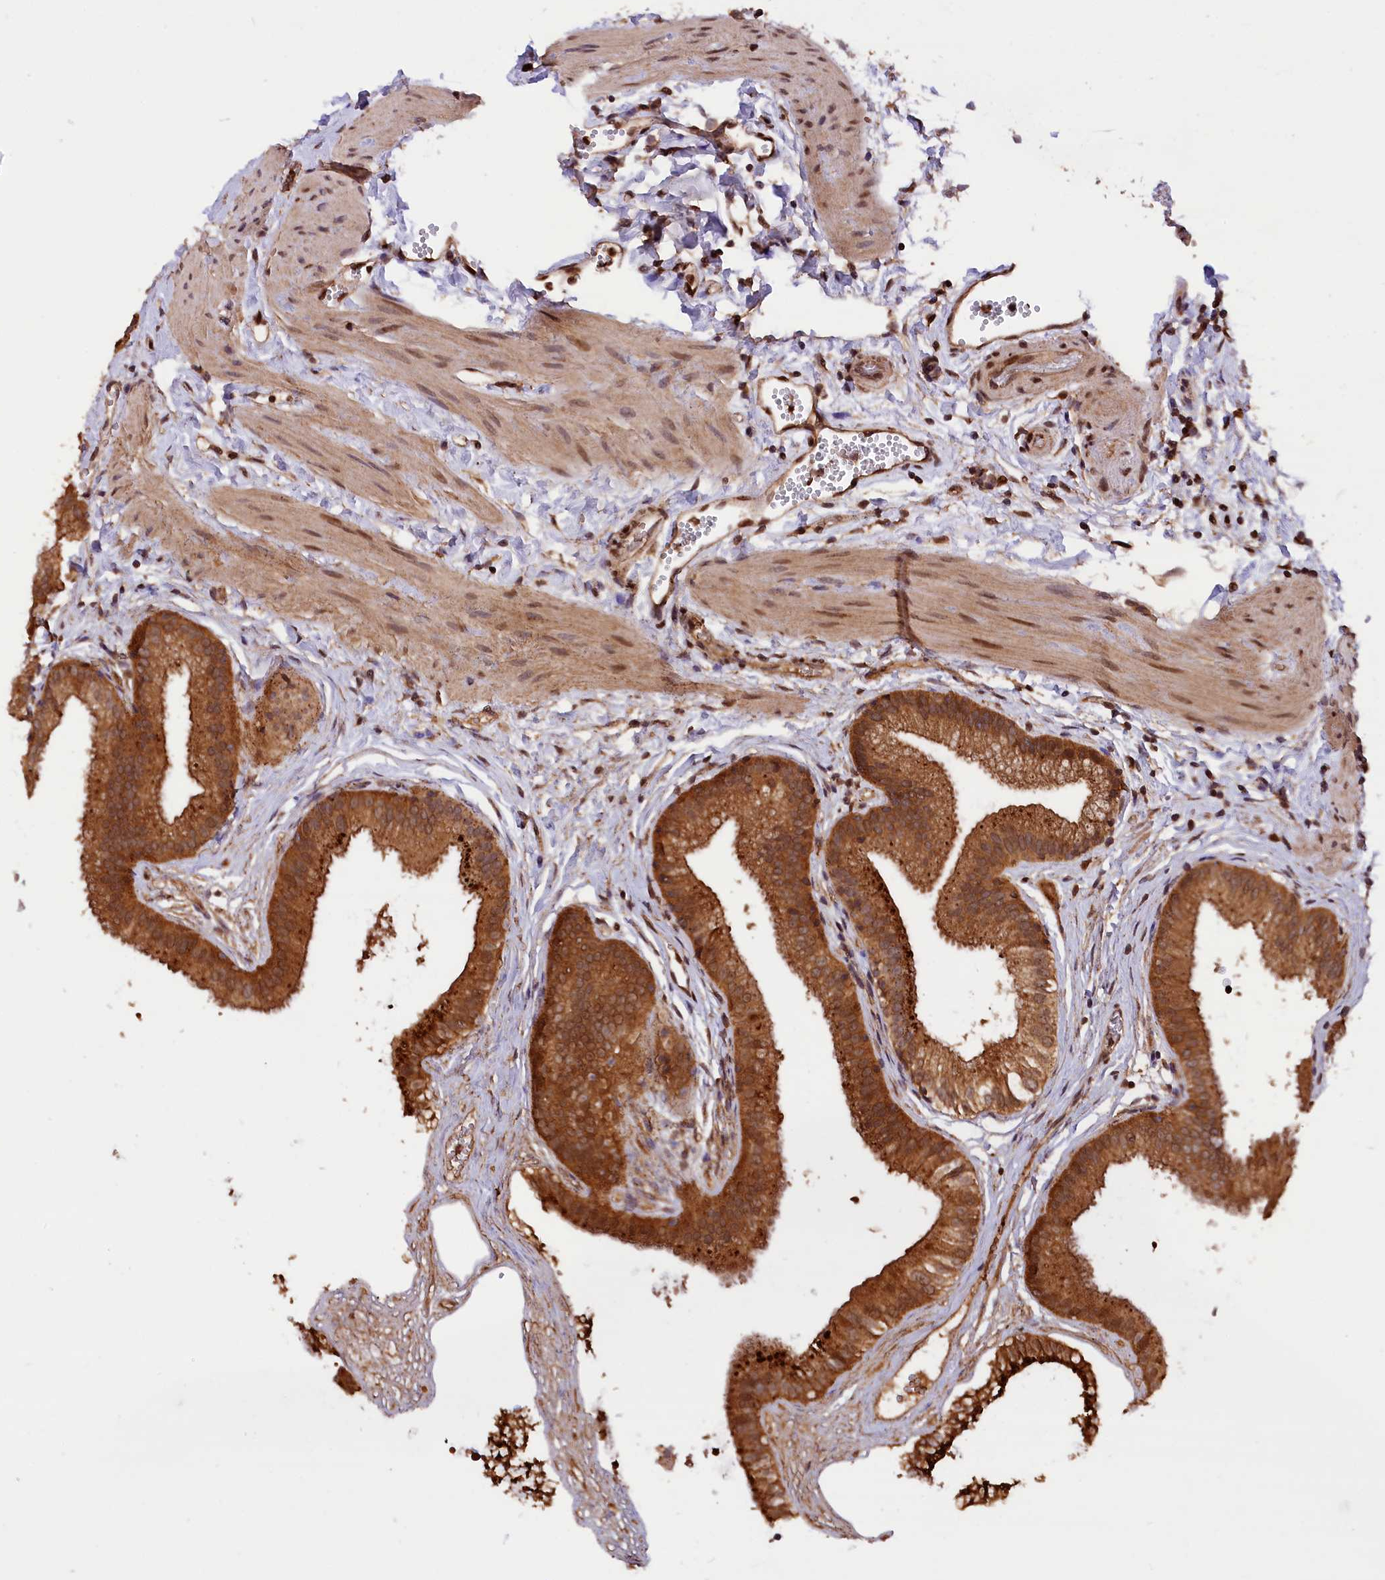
{"staining": {"intensity": "strong", "quantity": ">75%", "location": "cytoplasmic/membranous"}, "tissue": "gallbladder", "cell_type": "Glandular cells", "image_type": "normal", "snomed": [{"axis": "morphology", "description": "Normal tissue, NOS"}, {"axis": "topography", "description": "Gallbladder"}], "caption": "Immunohistochemical staining of benign human gallbladder exhibits high levels of strong cytoplasmic/membranous staining in approximately >75% of glandular cells. (DAB (3,3'-diaminobenzidine) = brown stain, brightfield microscopy at high magnification).", "gene": "IST1", "patient": {"sex": "female", "age": 54}}